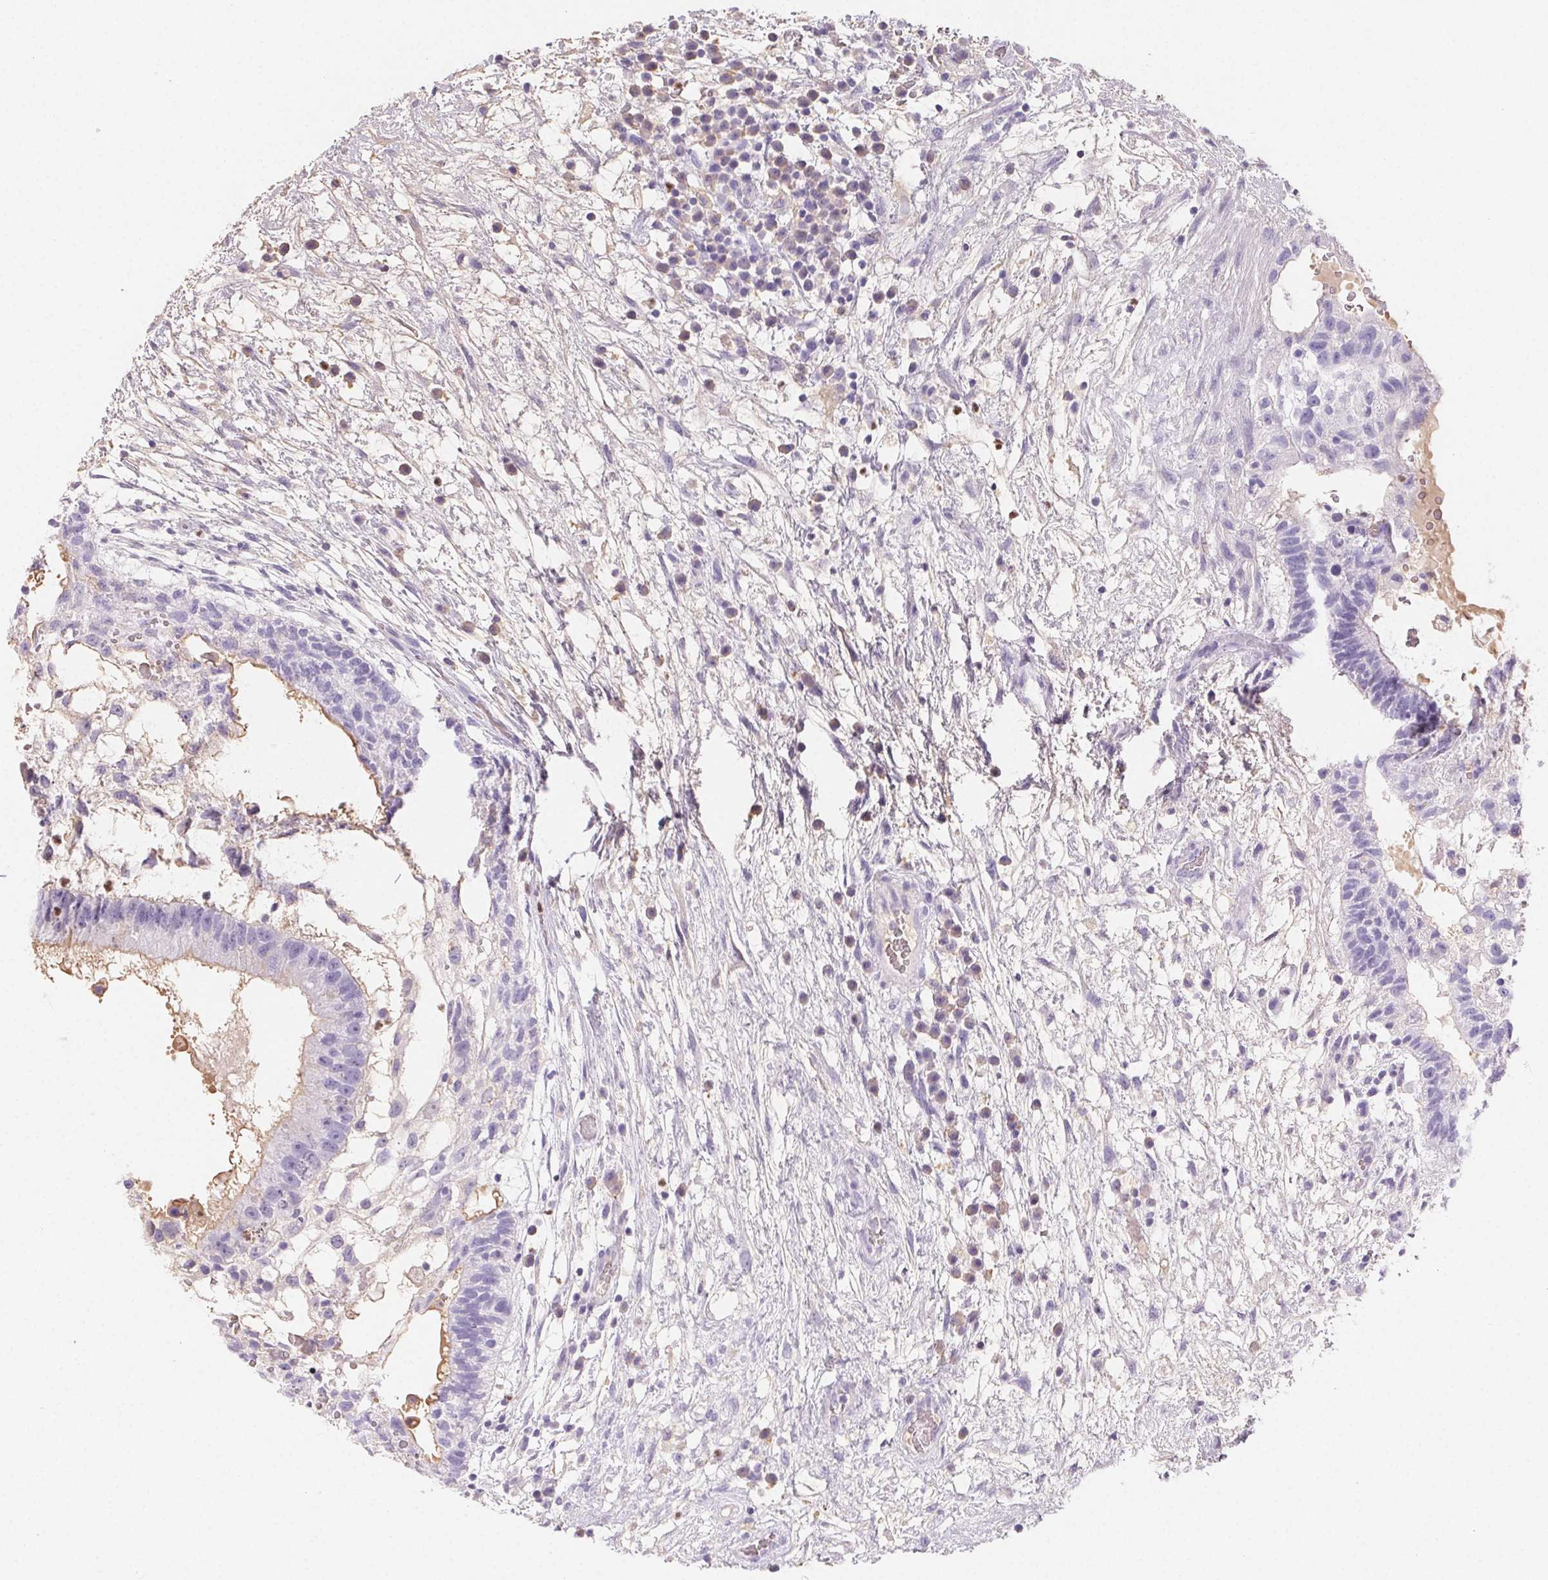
{"staining": {"intensity": "negative", "quantity": "none", "location": "none"}, "tissue": "testis cancer", "cell_type": "Tumor cells", "image_type": "cancer", "snomed": [{"axis": "morphology", "description": "Normal tissue, NOS"}, {"axis": "morphology", "description": "Carcinoma, Embryonal, NOS"}, {"axis": "topography", "description": "Testis"}], "caption": "Photomicrograph shows no significant protein expression in tumor cells of testis cancer.", "gene": "PADI4", "patient": {"sex": "male", "age": 32}}